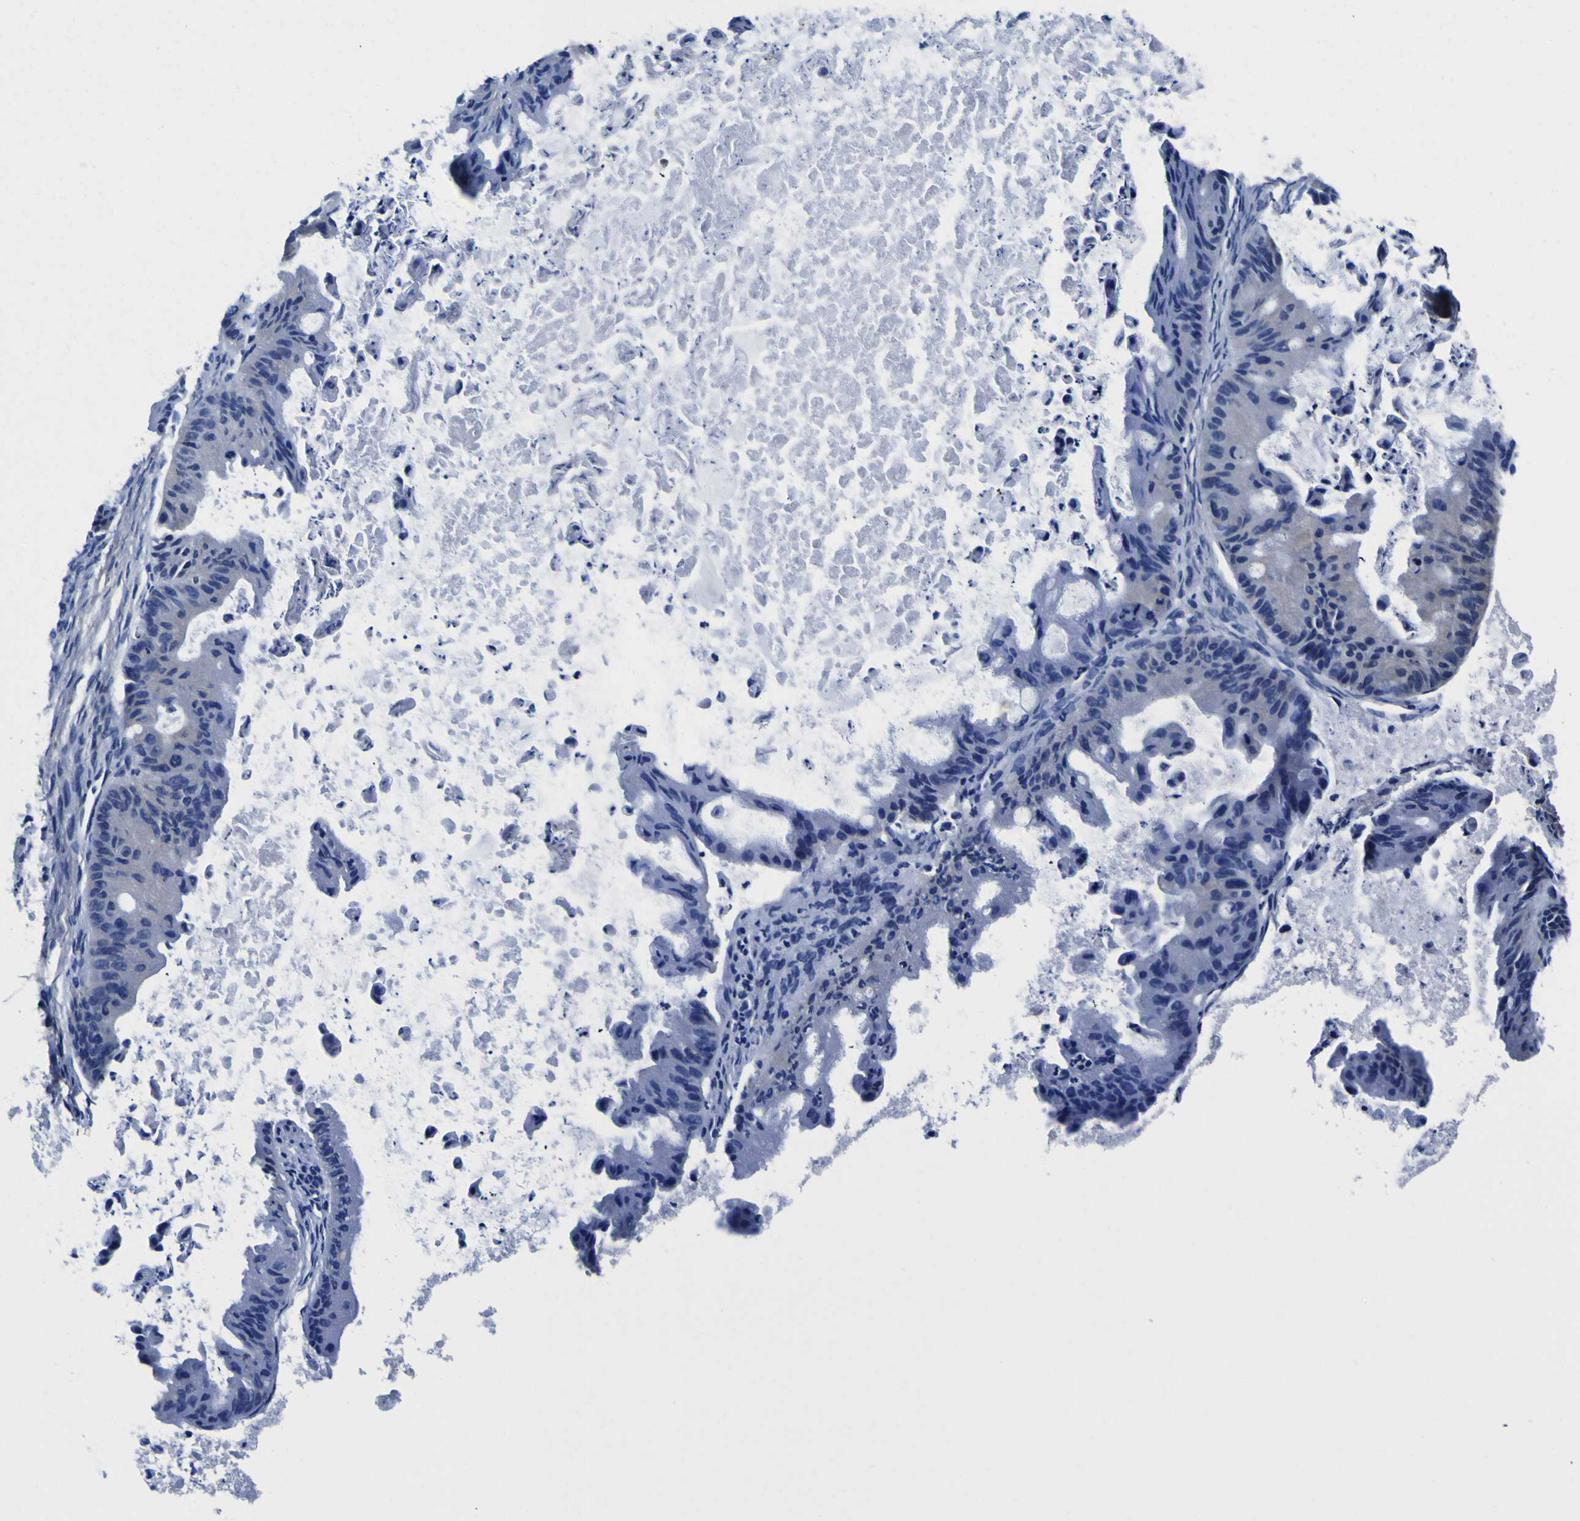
{"staining": {"intensity": "negative", "quantity": "none", "location": "none"}, "tissue": "ovarian cancer", "cell_type": "Tumor cells", "image_type": "cancer", "snomed": [{"axis": "morphology", "description": "Cystadenocarcinoma, mucinous, NOS"}, {"axis": "topography", "description": "Ovary"}], "caption": "The micrograph displays no significant positivity in tumor cells of mucinous cystadenocarcinoma (ovarian).", "gene": "POSTN", "patient": {"sex": "female", "age": 37}}